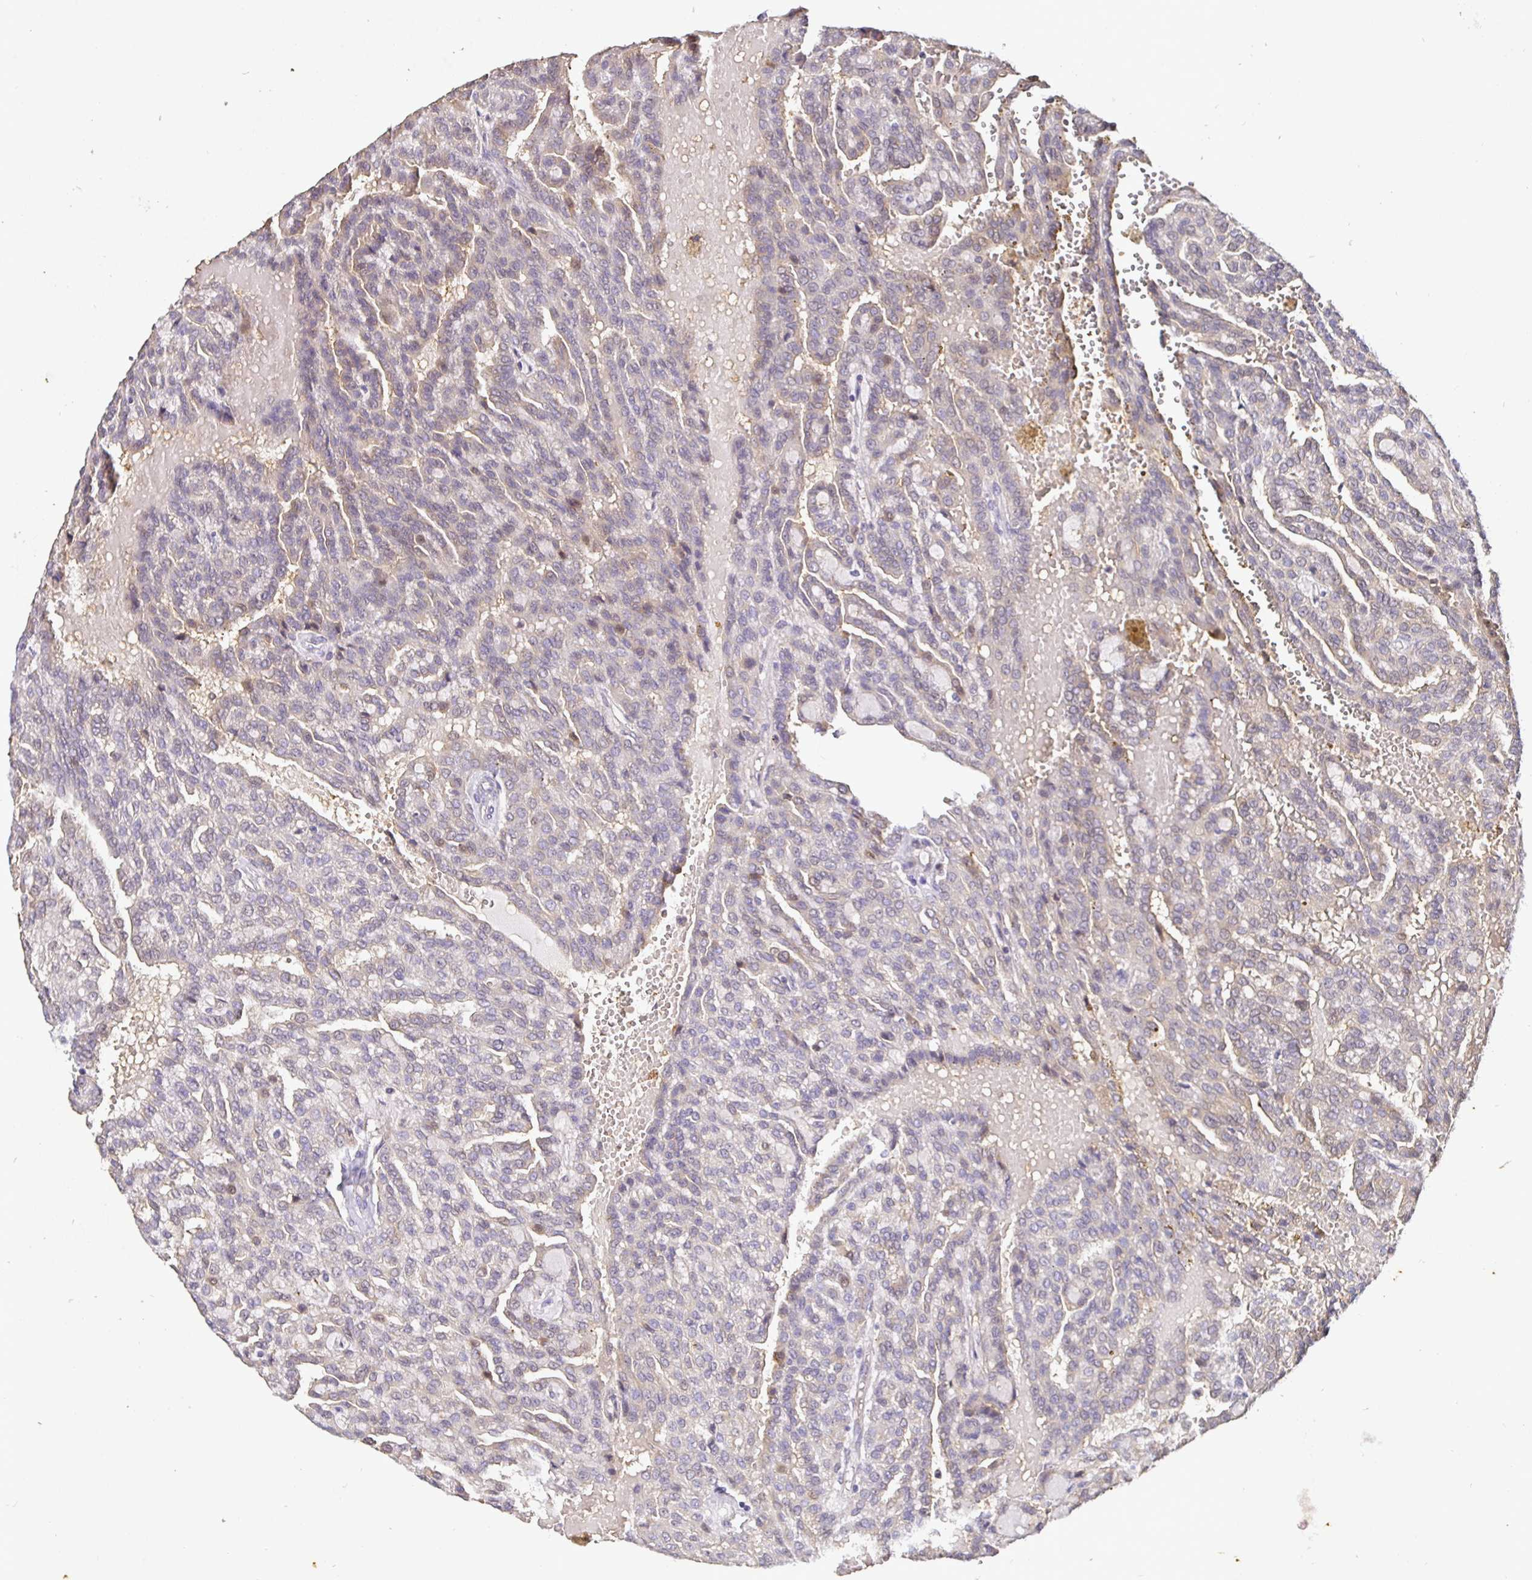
{"staining": {"intensity": "weak", "quantity": "25%-75%", "location": "cytoplasmic/membranous"}, "tissue": "renal cancer", "cell_type": "Tumor cells", "image_type": "cancer", "snomed": [{"axis": "morphology", "description": "Adenocarcinoma, NOS"}, {"axis": "topography", "description": "Kidney"}], "caption": "A histopathology image of human renal cancer stained for a protein demonstrates weak cytoplasmic/membranous brown staining in tumor cells.", "gene": "SHISA4", "patient": {"sex": "male", "age": 63}}